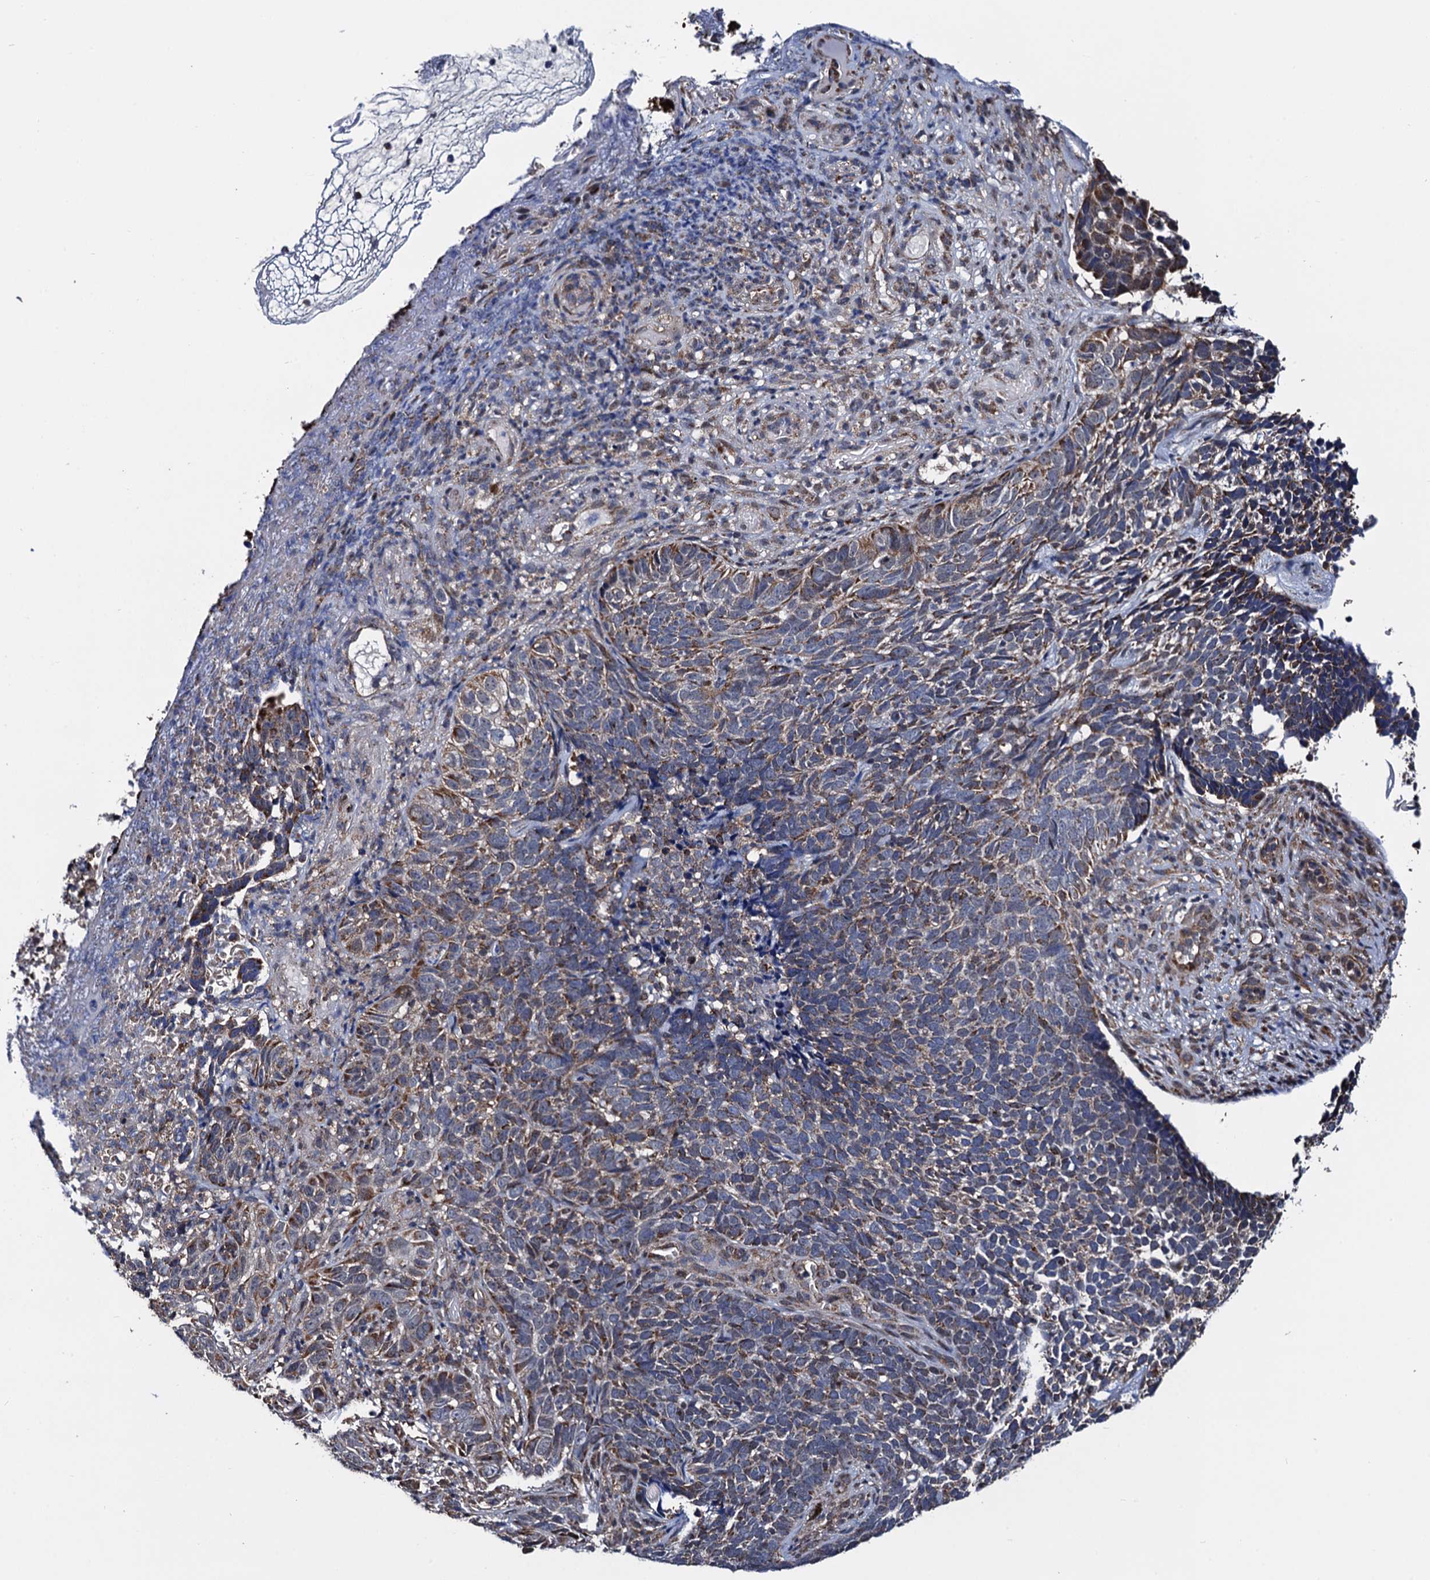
{"staining": {"intensity": "moderate", "quantity": "25%-75%", "location": "cytoplasmic/membranous"}, "tissue": "skin cancer", "cell_type": "Tumor cells", "image_type": "cancer", "snomed": [{"axis": "morphology", "description": "Basal cell carcinoma"}, {"axis": "topography", "description": "Skin"}], "caption": "High-magnification brightfield microscopy of basal cell carcinoma (skin) stained with DAB (brown) and counterstained with hematoxylin (blue). tumor cells exhibit moderate cytoplasmic/membranous positivity is present in about25%-75% of cells.", "gene": "PTCD3", "patient": {"sex": "female", "age": 84}}